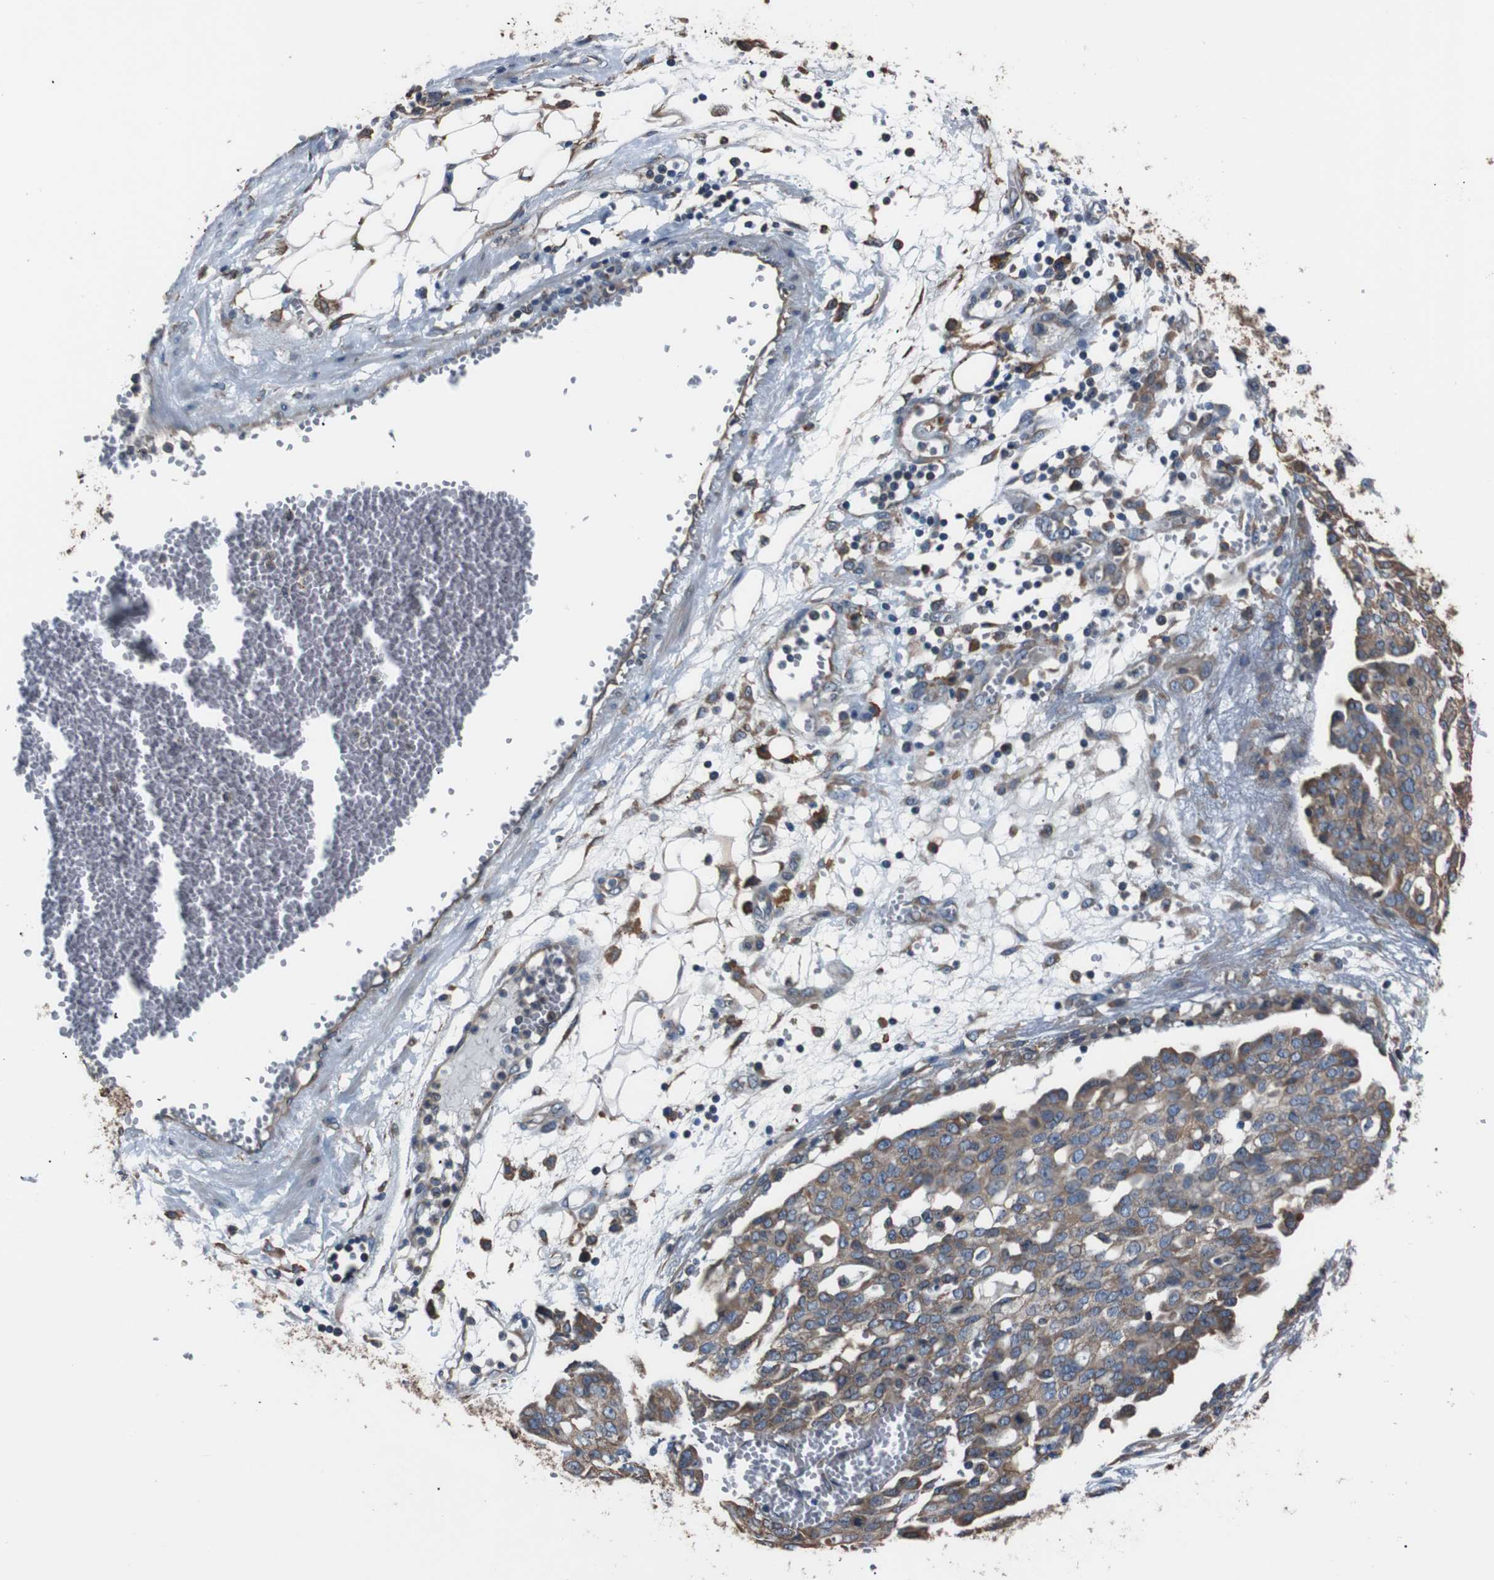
{"staining": {"intensity": "moderate", "quantity": ">75%", "location": "cytoplasmic/membranous"}, "tissue": "ovarian cancer", "cell_type": "Tumor cells", "image_type": "cancer", "snomed": [{"axis": "morphology", "description": "Cystadenocarcinoma, serous, NOS"}, {"axis": "topography", "description": "Soft tissue"}, {"axis": "topography", "description": "Ovary"}], "caption": "Immunohistochemical staining of human ovarian cancer exhibits moderate cytoplasmic/membranous protein staining in approximately >75% of tumor cells.", "gene": "SIGMAR1", "patient": {"sex": "female", "age": 57}}